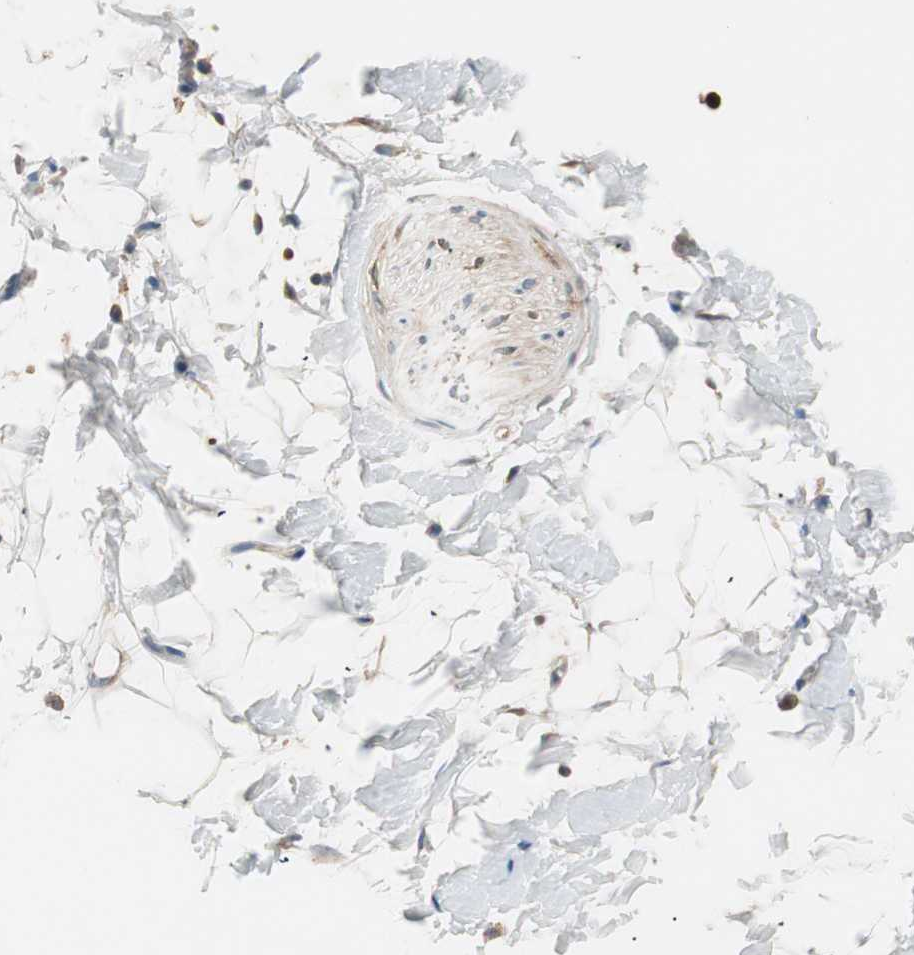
{"staining": {"intensity": "negative", "quantity": "none", "location": "none"}, "tissue": "adipose tissue", "cell_type": "Adipocytes", "image_type": "normal", "snomed": [{"axis": "morphology", "description": "Normal tissue, NOS"}, {"axis": "topography", "description": "Soft tissue"}], "caption": "This is an immunohistochemistry (IHC) photomicrograph of benign adipose tissue. There is no expression in adipocytes.", "gene": "HMBS", "patient": {"sex": "male", "age": 72}}